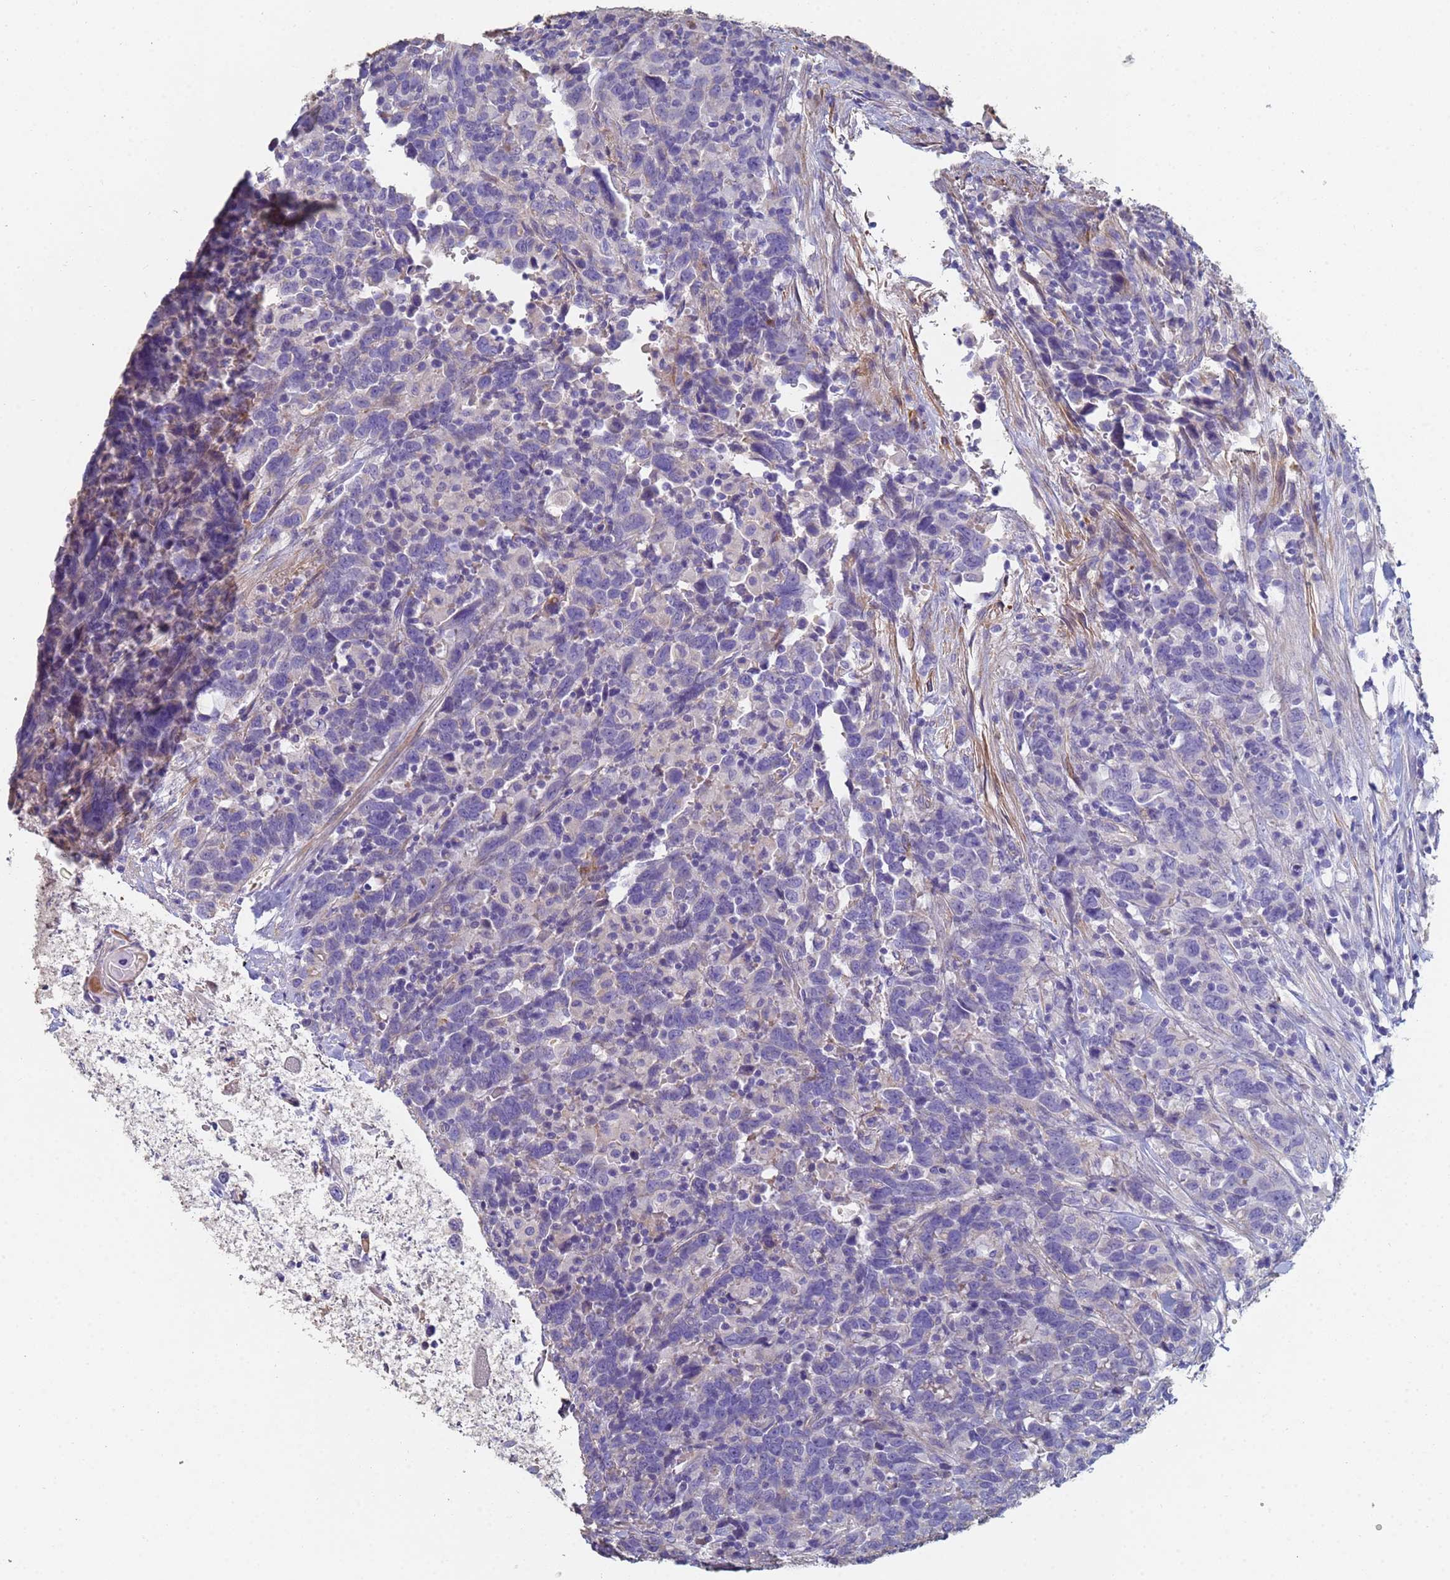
{"staining": {"intensity": "negative", "quantity": "none", "location": "none"}, "tissue": "urothelial cancer", "cell_type": "Tumor cells", "image_type": "cancer", "snomed": [{"axis": "morphology", "description": "Urothelial carcinoma, High grade"}, {"axis": "topography", "description": "Urinary bladder"}], "caption": "Immunohistochemistry of urothelial cancer reveals no staining in tumor cells.", "gene": "ABCA8", "patient": {"sex": "male", "age": 61}}